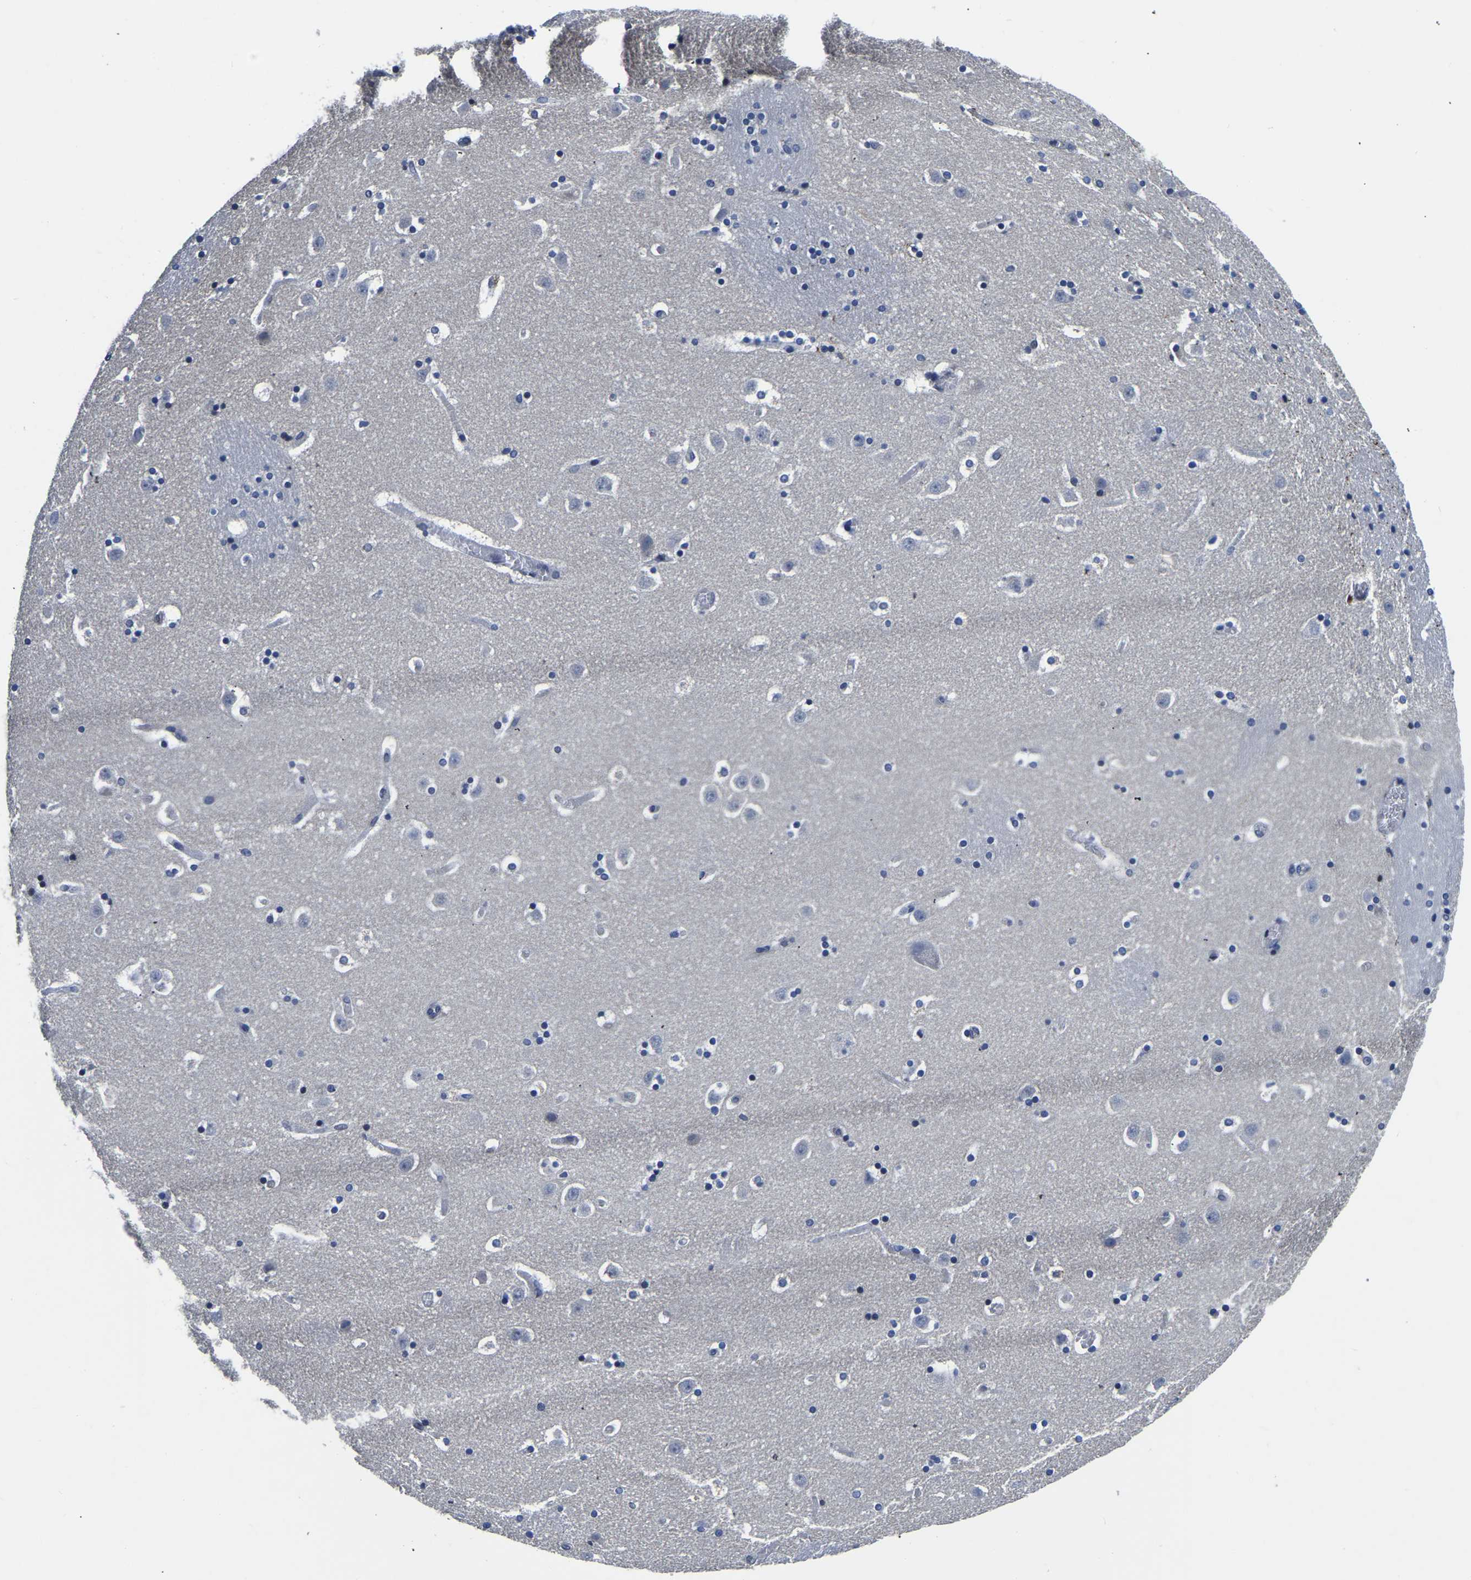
{"staining": {"intensity": "strong", "quantity": "<25%", "location": "cytoplasmic/membranous"}, "tissue": "caudate", "cell_type": "Glial cells", "image_type": "normal", "snomed": [{"axis": "morphology", "description": "Normal tissue, NOS"}, {"axis": "topography", "description": "Lateral ventricle wall"}], "caption": "Brown immunohistochemical staining in benign human caudate demonstrates strong cytoplasmic/membranous staining in approximately <25% of glial cells. The staining is performed using DAB brown chromogen to label protein expression. The nuclei are counter-stained blue using hematoxylin.", "gene": "PDLIM7", "patient": {"sex": "male", "age": 45}}